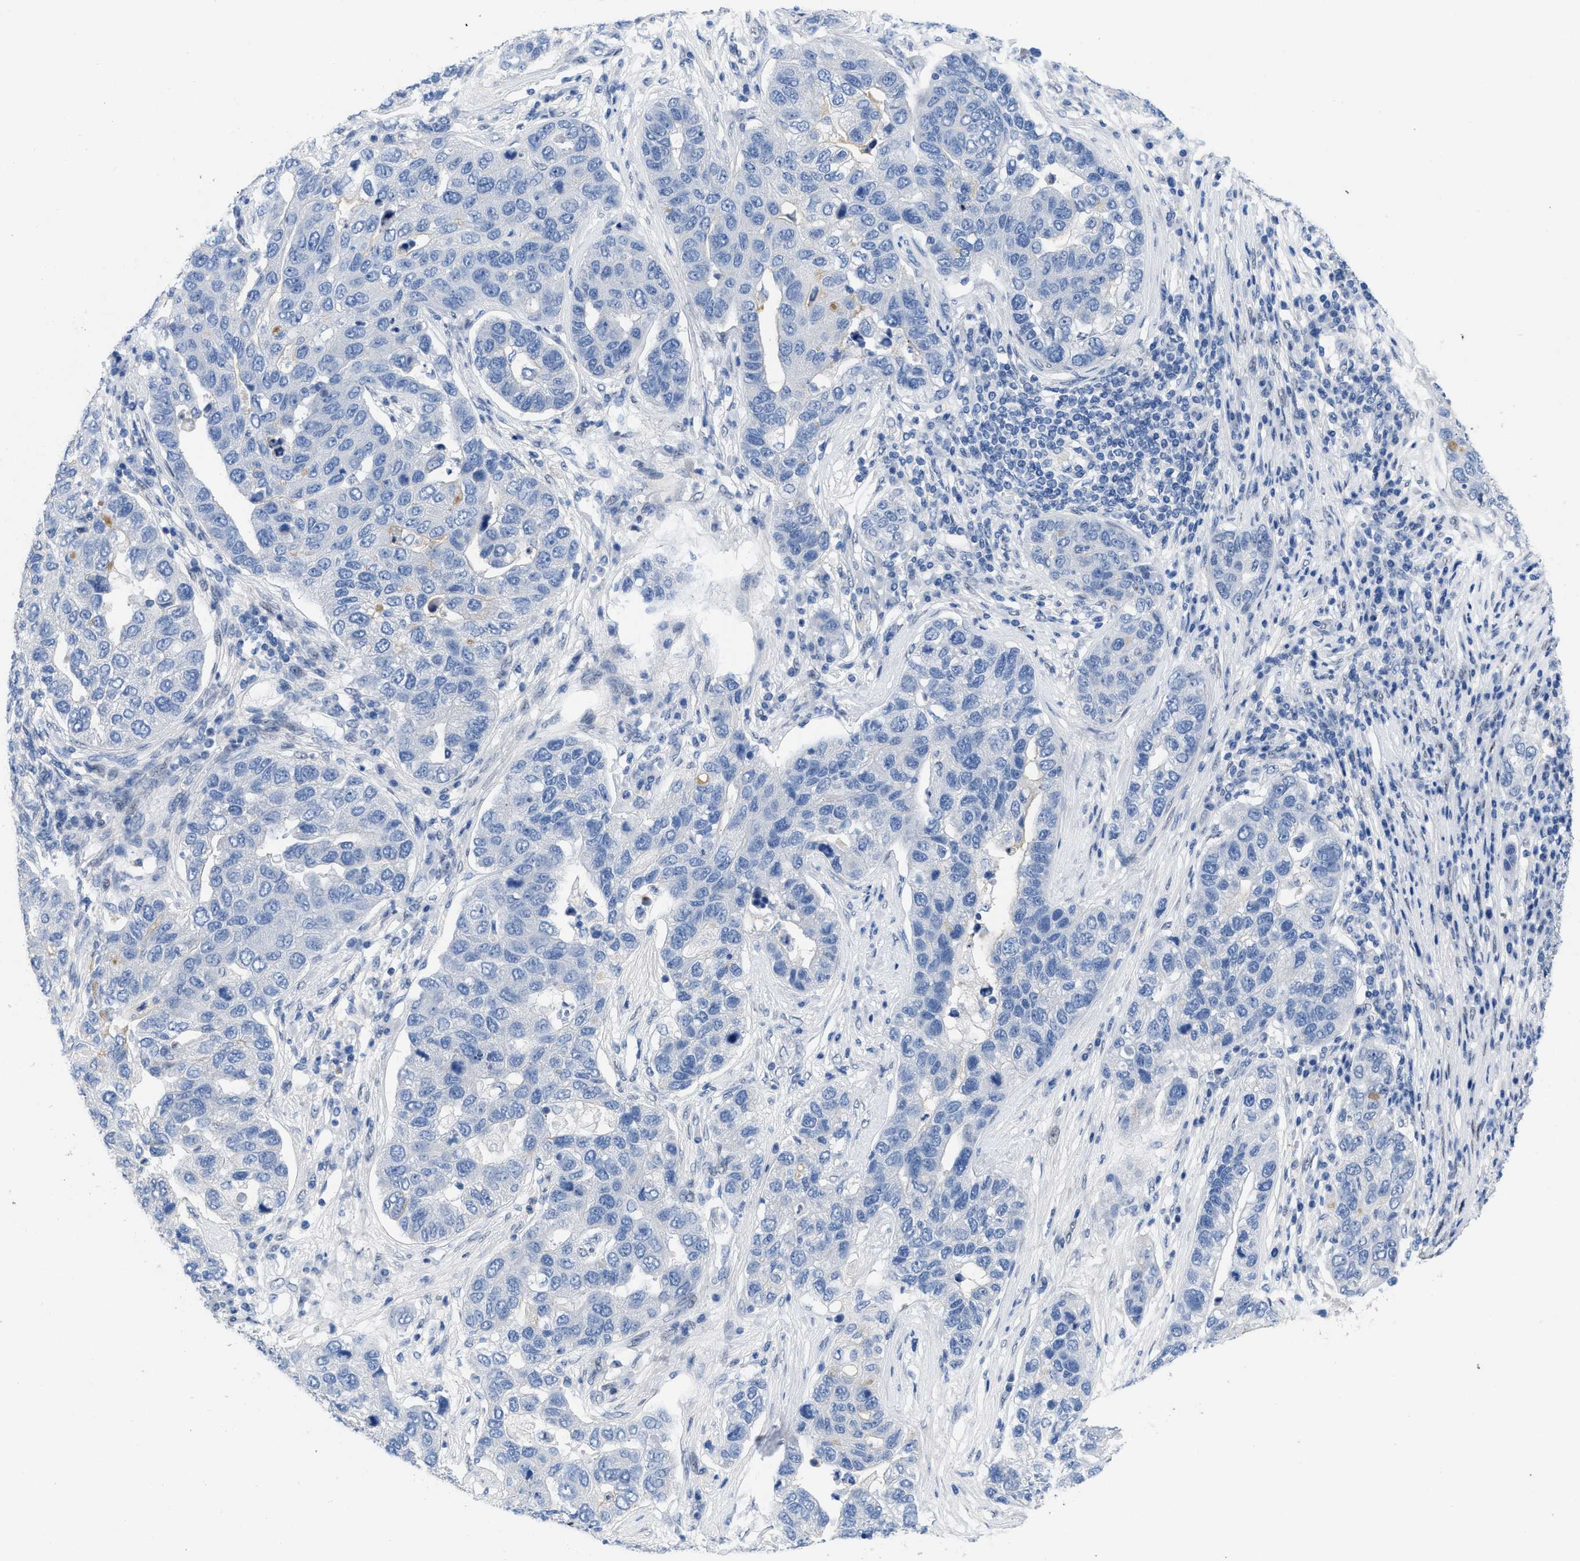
{"staining": {"intensity": "negative", "quantity": "none", "location": "none"}, "tissue": "pancreatic cancer", "cell_type": "Tumor cells", "image_type": "cancer", "snomed": [{"axis": "morphology", "description": "Adenocarcinoma, NOS"}, {"axis": "topography", "description": "Pancreas"}], "caption": "This is a photomicrograph of immunohistochemistry staining of pancreatic cancer, which shows no staining in tumor cells.", "gene": "NFIX", "patient": {"sex": "female", "age": 61}}